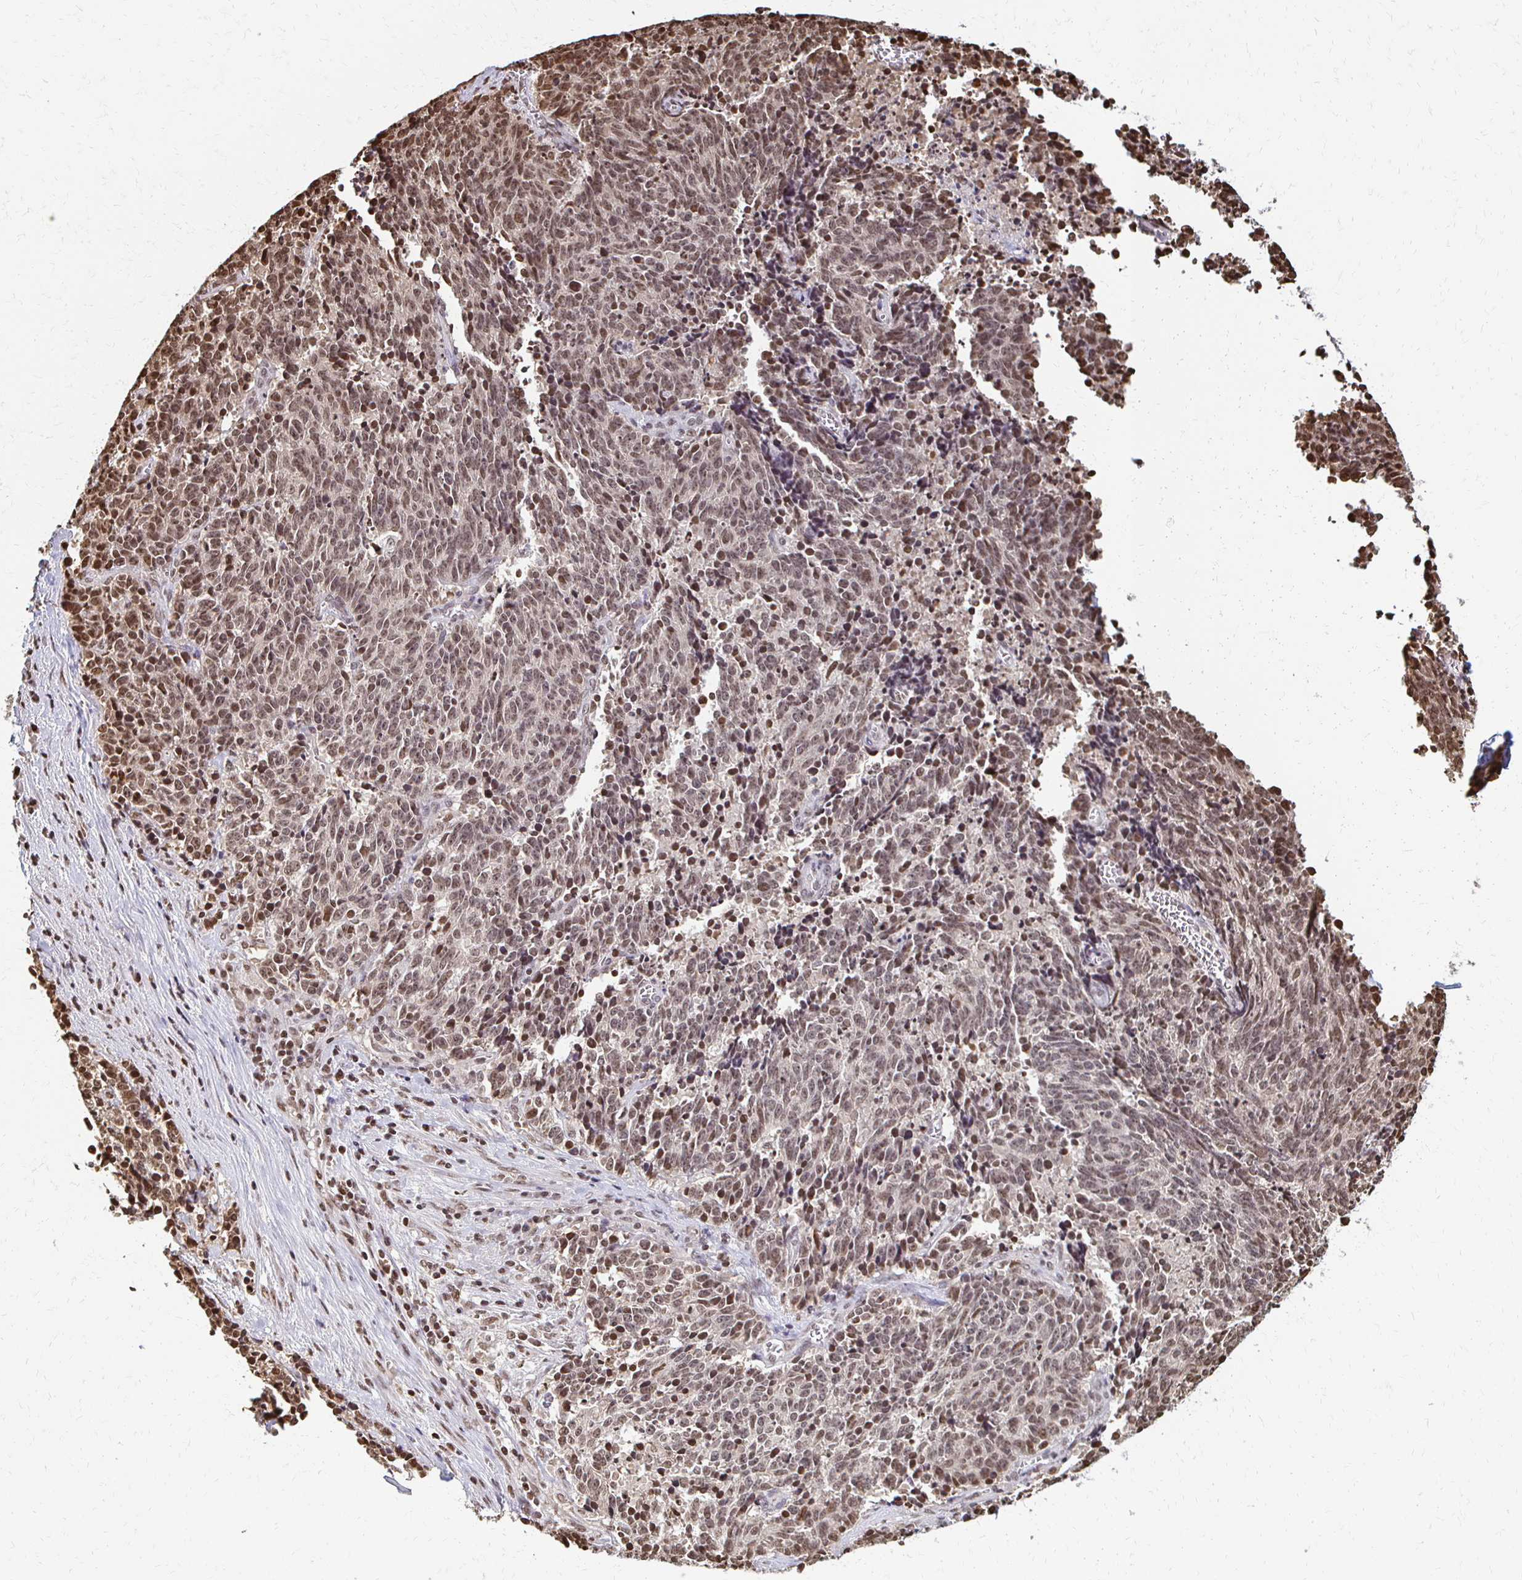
{"staining": {"intensity": "moderate", "quantity": ">75%", "location": "nuclear"}, "tissue": "cervical cancer", "cell_type": "Tumor cells", "image_type": "cancer", "snomed": [{"axis": "morphology", "description": "Squamous cell carcinoma, NOS"}, {"axis": "topography", "description": "Cervix"}], "caption": "Squamous cell carcinoma (cervical) tissue exhibits moderate nuclear positivity in approximately >75% of tumor cells", "gene": "HOXA9", "patient": {"sex": "female", "age": 29}}